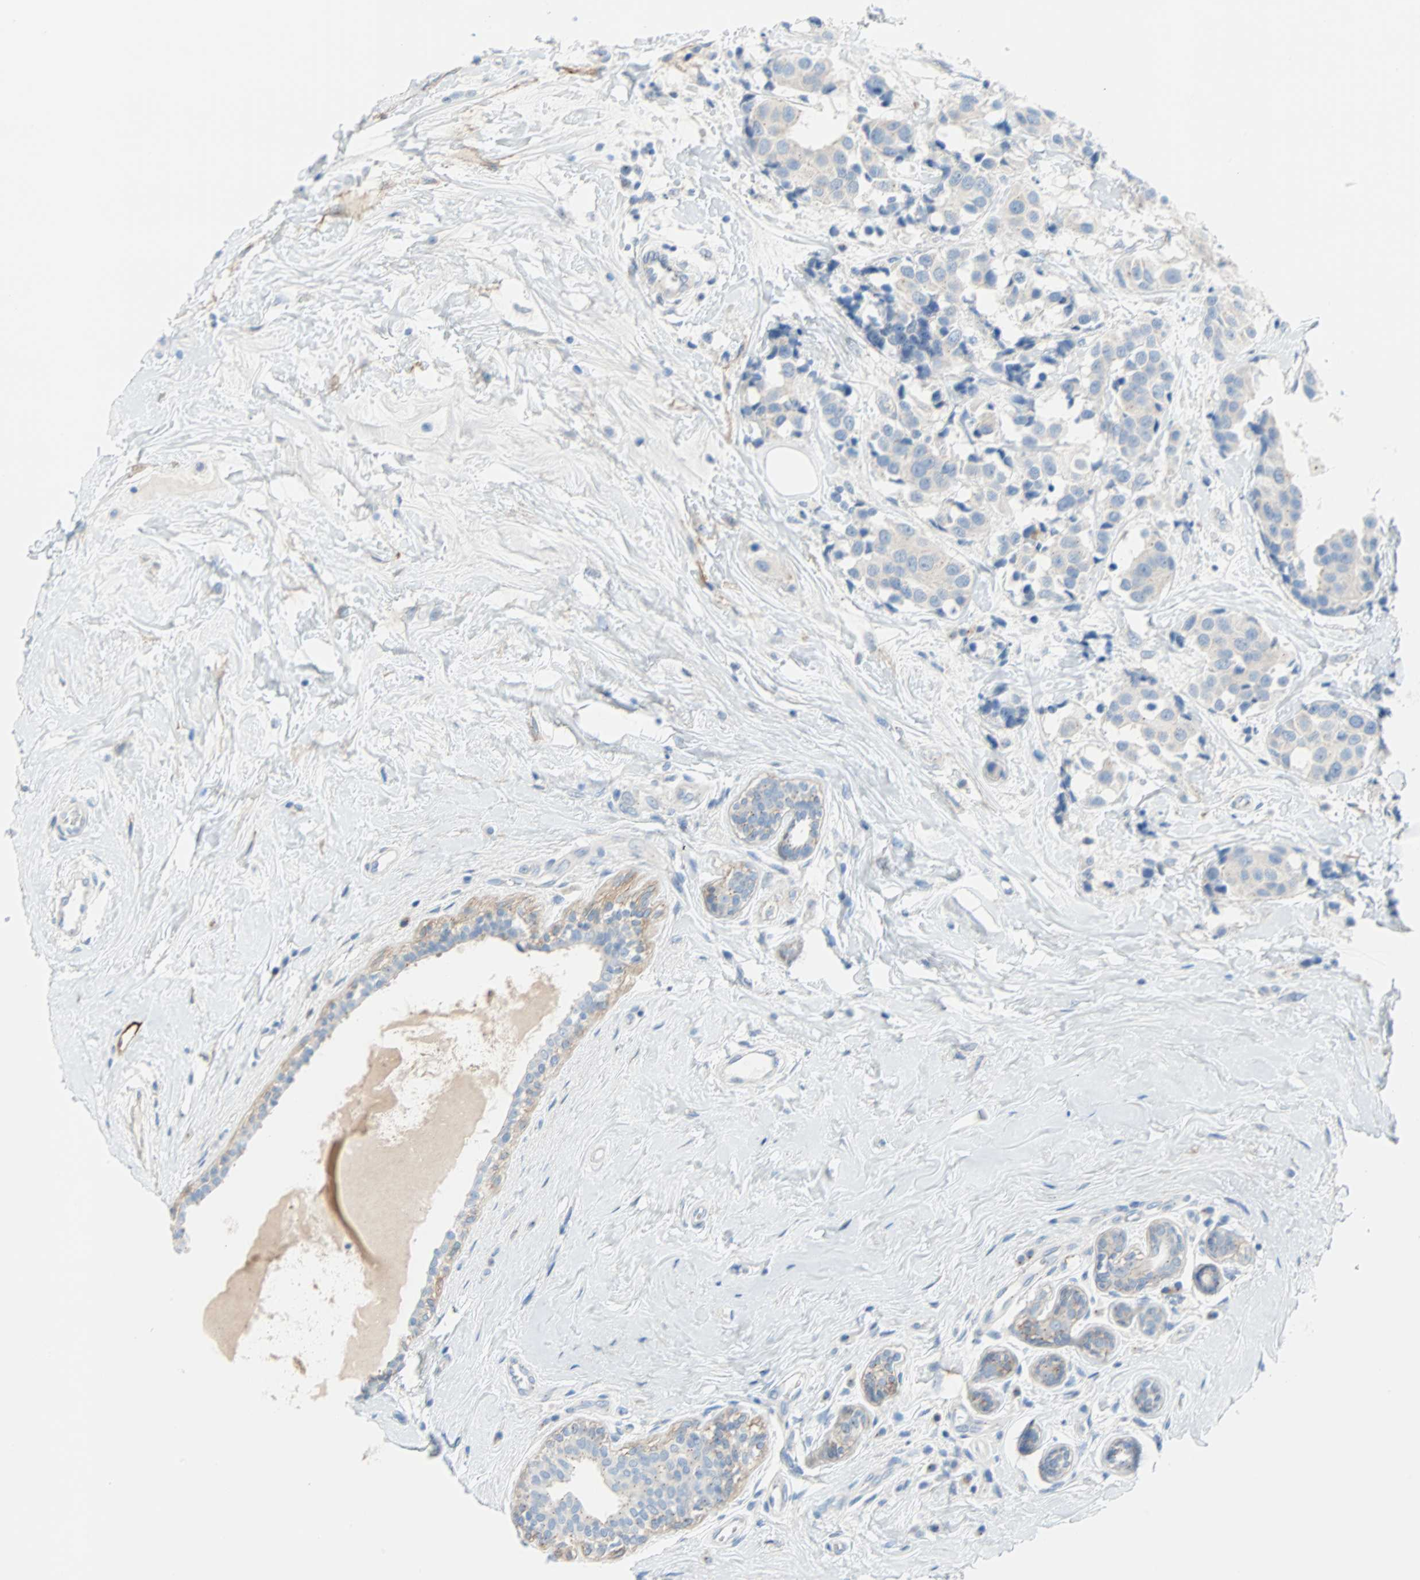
{"staining": {"intensity": "negative", "quantity": "none", "location": "none"}, "tissue": "breast cancer", "cell_type": "Tumor cells", "image_type": "cancer", "snomed": [{"axis": "morphology", "description": "Normal tissue, NOS"}, {"axis": "morphology", "description": "Duct carcinoma"}, {"axis": "topography", "description": "Breast"}], "caption": "Immunohistochemistry (IHC) histopathology image of human intraductal carcinoma (breast) stained for a protein (brown), which exhibits no staining in tumor cells. Brightfield microscopy of IHC stained with DAB (brown) and hematoxylin (blue), captured at high magnification.", "gene": "PDPN", "patient": {"sex": "female", "age": 39}}